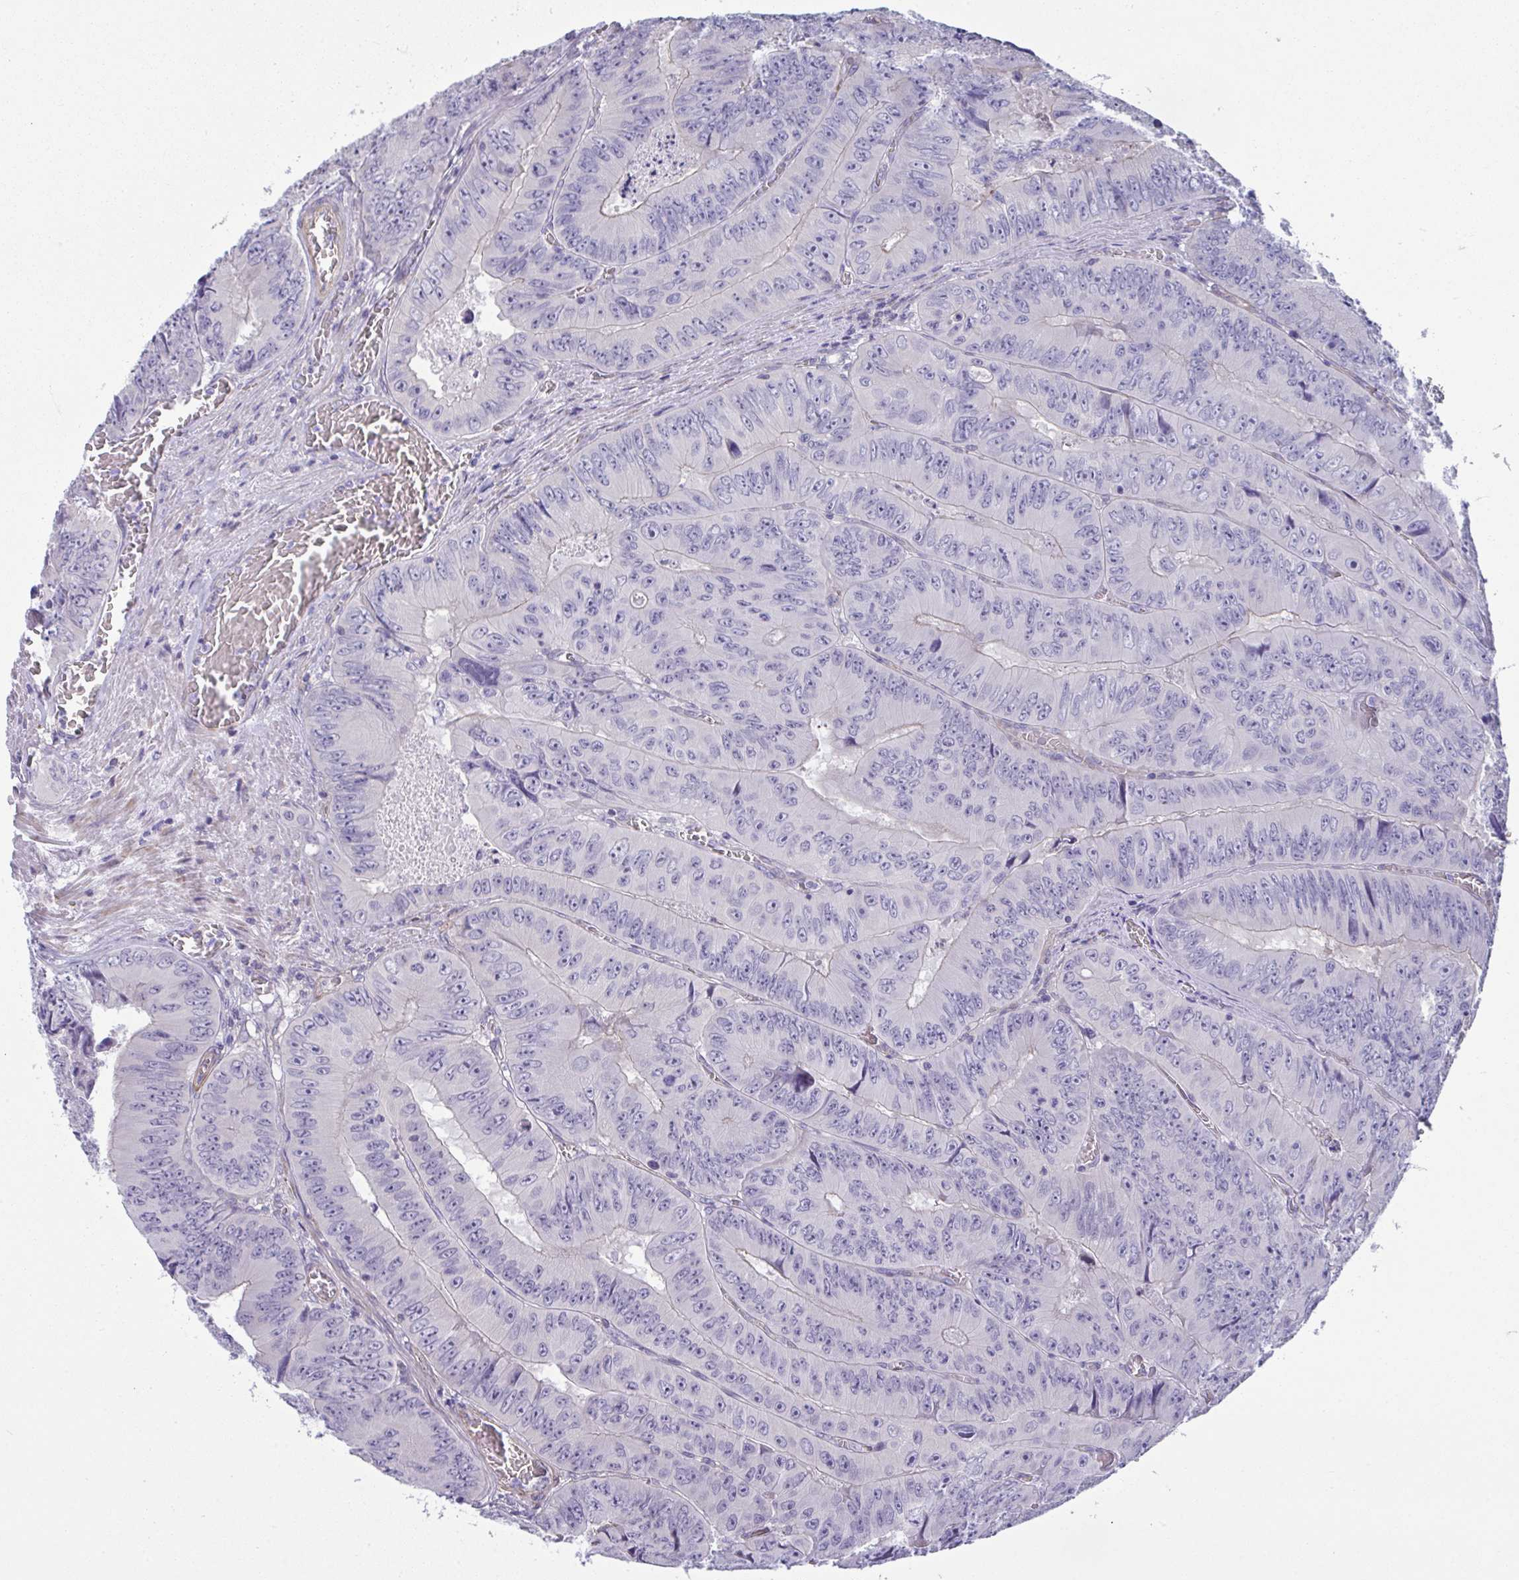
{"staining": {"intensity": "negative", "quantity": "none", "location": "none"}, "tissue": "colorectal cancer", "cell_type": "Tumor cells", "image_type": "cancer", "snomed": [{"axis": "morphology", "description": "Adenocarcinoma, NOS"}, {"axis": "topography", "description": "Colon"}], "caption": "Colorectal cancer stained for a protein using IHC shows no positivity tumor cells.", "gene": "MYL12A", "patient": {"sex": "female", "age": 84}}